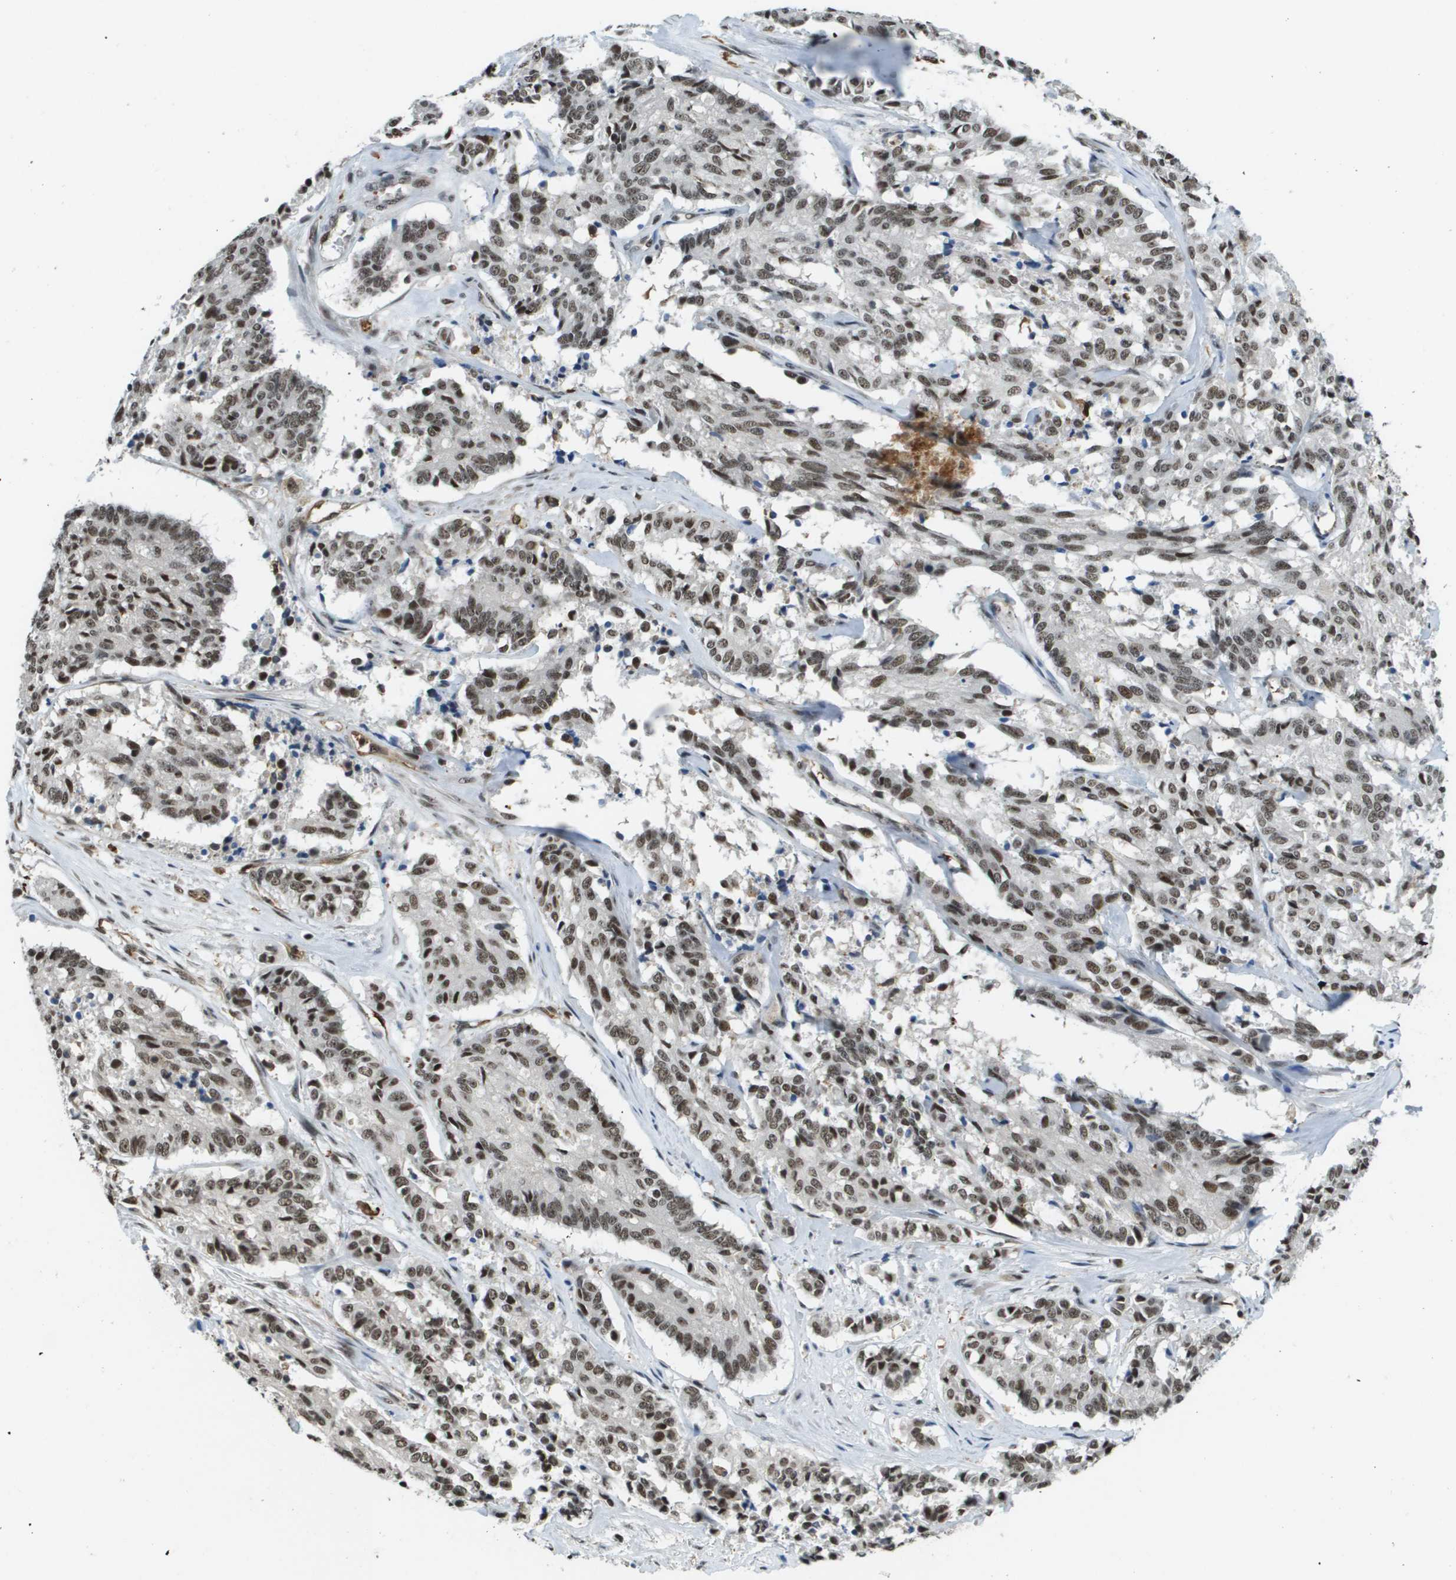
{"staining": {"intensity": "moderate", "quantity": ">75%", "location": "nuclear"}, "tissue": "cervical cancer", "cell_type": "Tumor cells", "image_type": "cancer", "snomed": [{"axis": "morphology", "description": "Squamous cell carcinoma, NOS"}, {"axis": "topography", "description": "Cervix"}], "caption": "High-power microscopy captured an IHC image of squamous cell carcinoma (cervical), revealing moderate nuclear positivity in about >75% of tumor cells. (Stains: DAB in brown, nuclei in blue, Microscopy: brightfield microscopy at high magnification).", "gene": "EP400", "patient": {"sex": "female", "age": 35}}